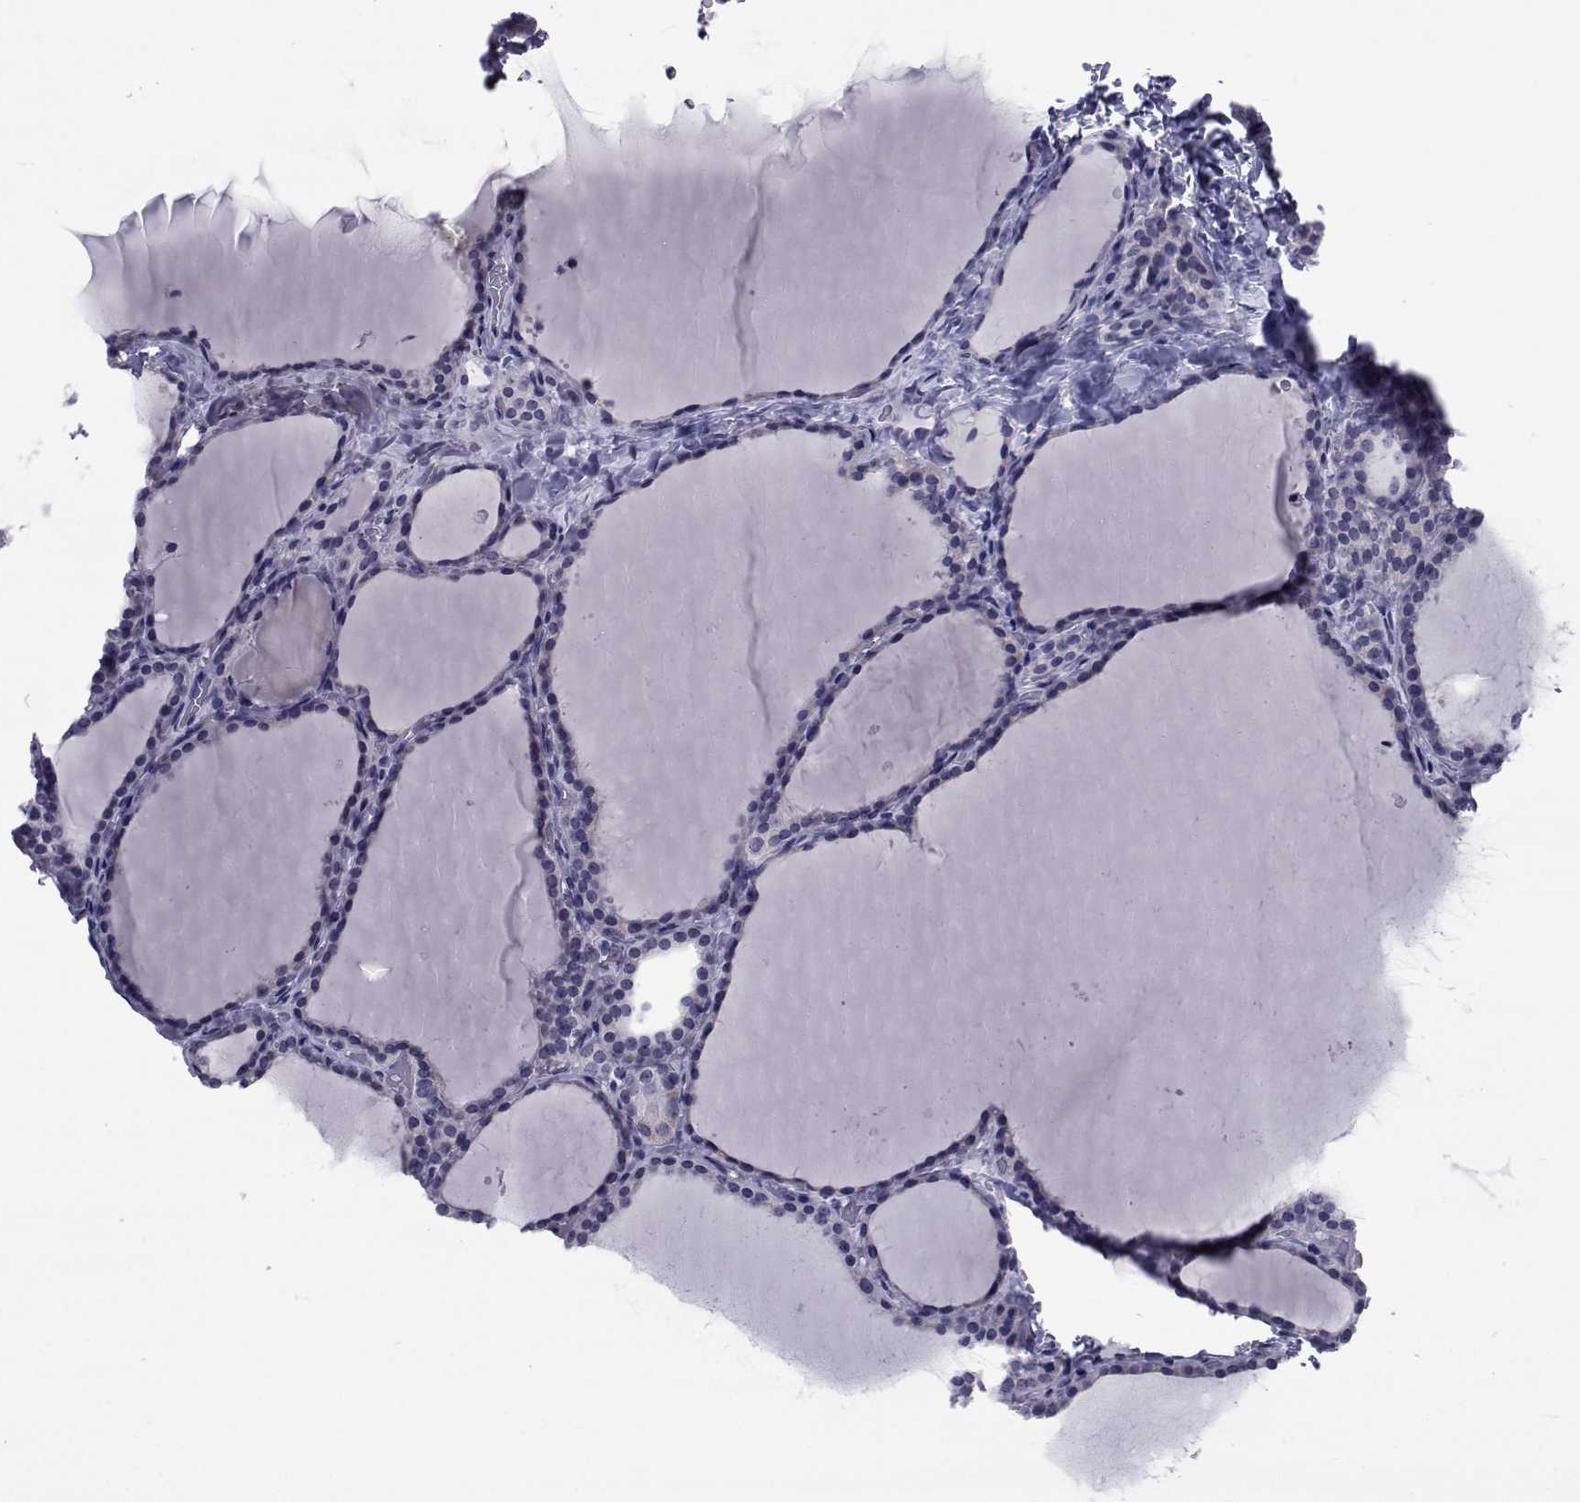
{"staining": {"intensity": "negative", "quantity": "none", "location": "none"}, "tissue": "thyroid gland", "cell_type": "Glandular cells", "image_type": "normal", "snomed": [{"axis": "morphology", "description": "Normal tissue, NOS"}, {"axis": "topography", "description": "Thyroid gland"}], "caption": "Benign thyroid gland was stained to show a protein in brown. There is no significant staining in glandular cells. (DAB immunohistochemistry (IHC), high magnification).", "gene": "GKAP1", "patient": {"sex": "female", "age": 22}}